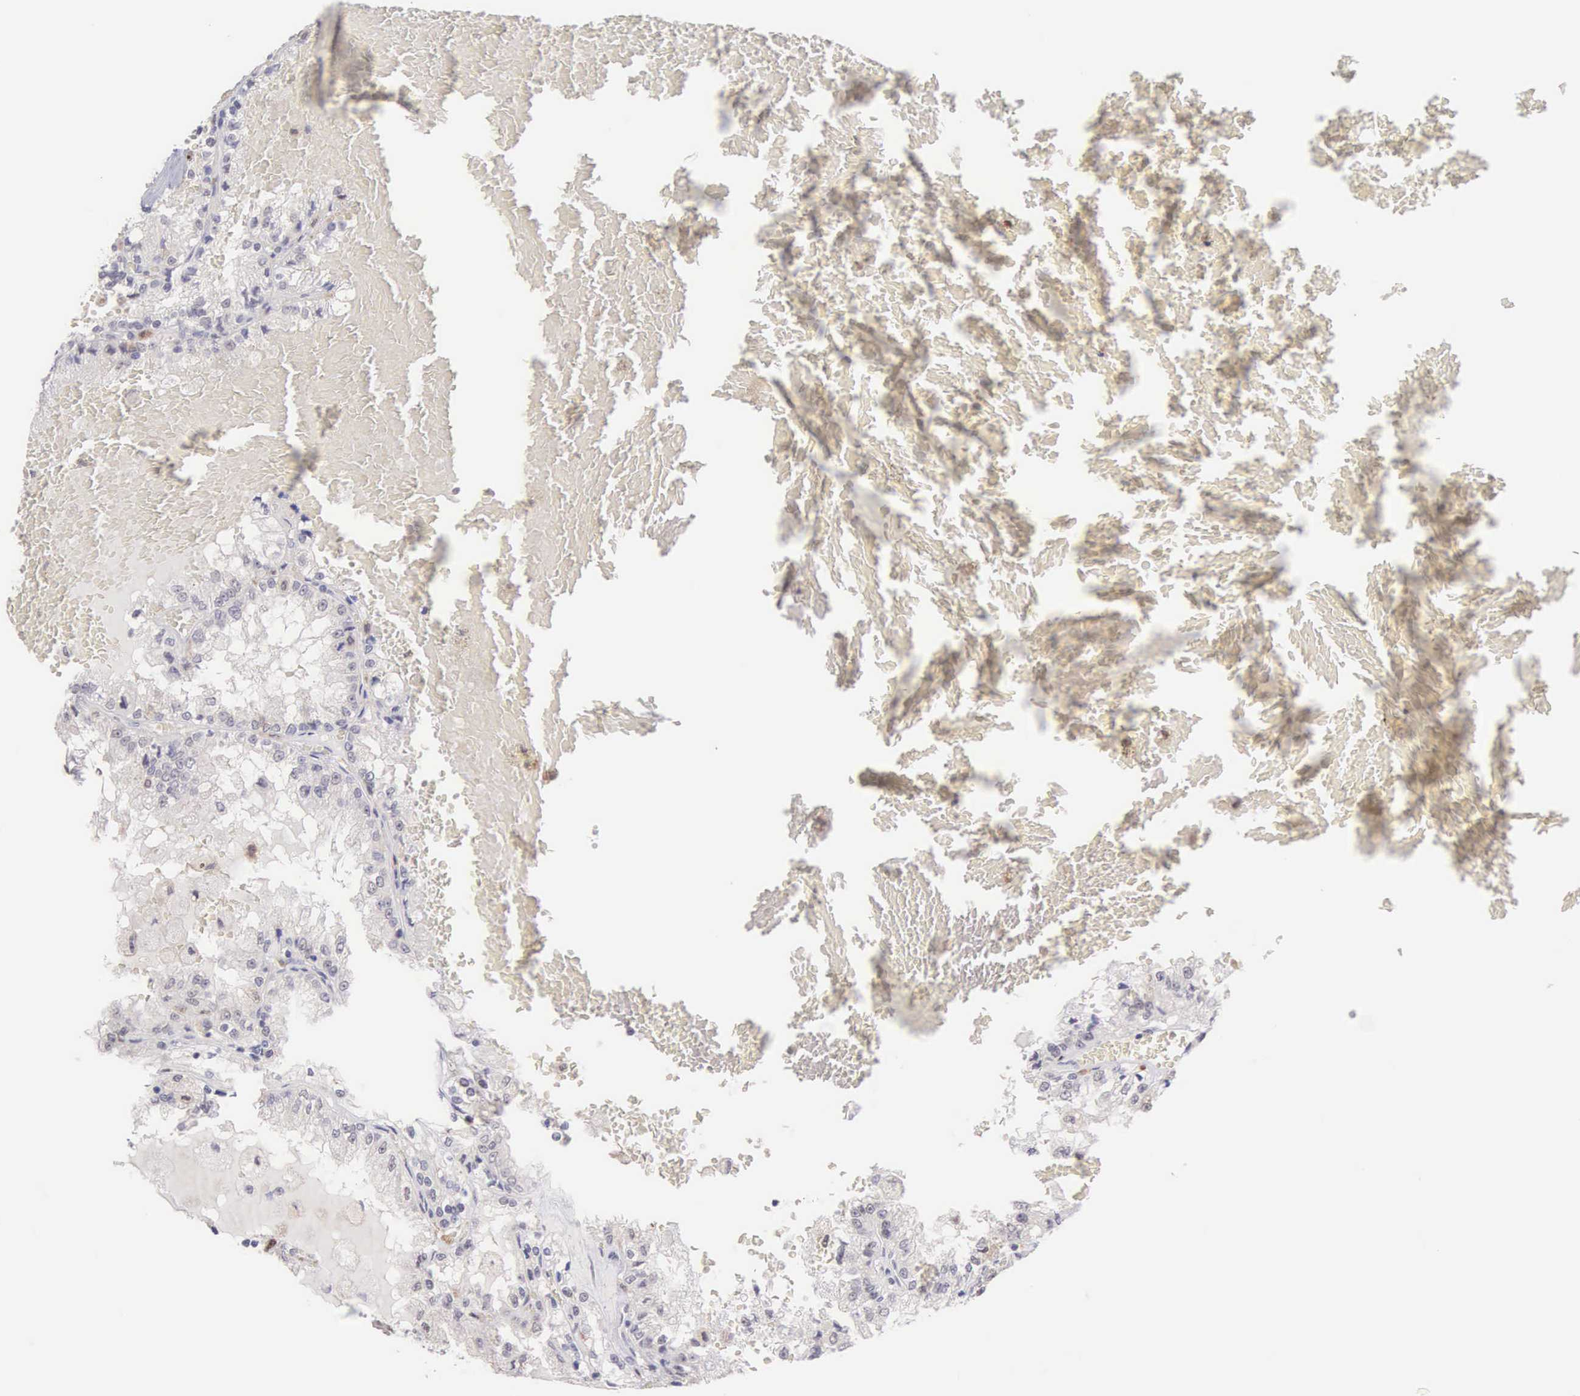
{"staining": {"intensity": "weak", "quantity": "<25%", "location": "nuclear"}, "tissue": "renal cancer", "cell_type": "Tumor cells", "image_type": "cancer", "snomed": [{"axis": "morphology", "description": "Adenocarcinoma, NOS"}, {"axis": "topography", "description": "Kidney"}], "caption": "Immunohistochemistry of human adenocarcinoma (renal) exhibits no positivity in tumor cells. (Brightfield microscopy of DAB immunohistochemistry (IHC) at high magnification).", "gene": "GRK3", "patient": {"sex": "female", "age": 56}}